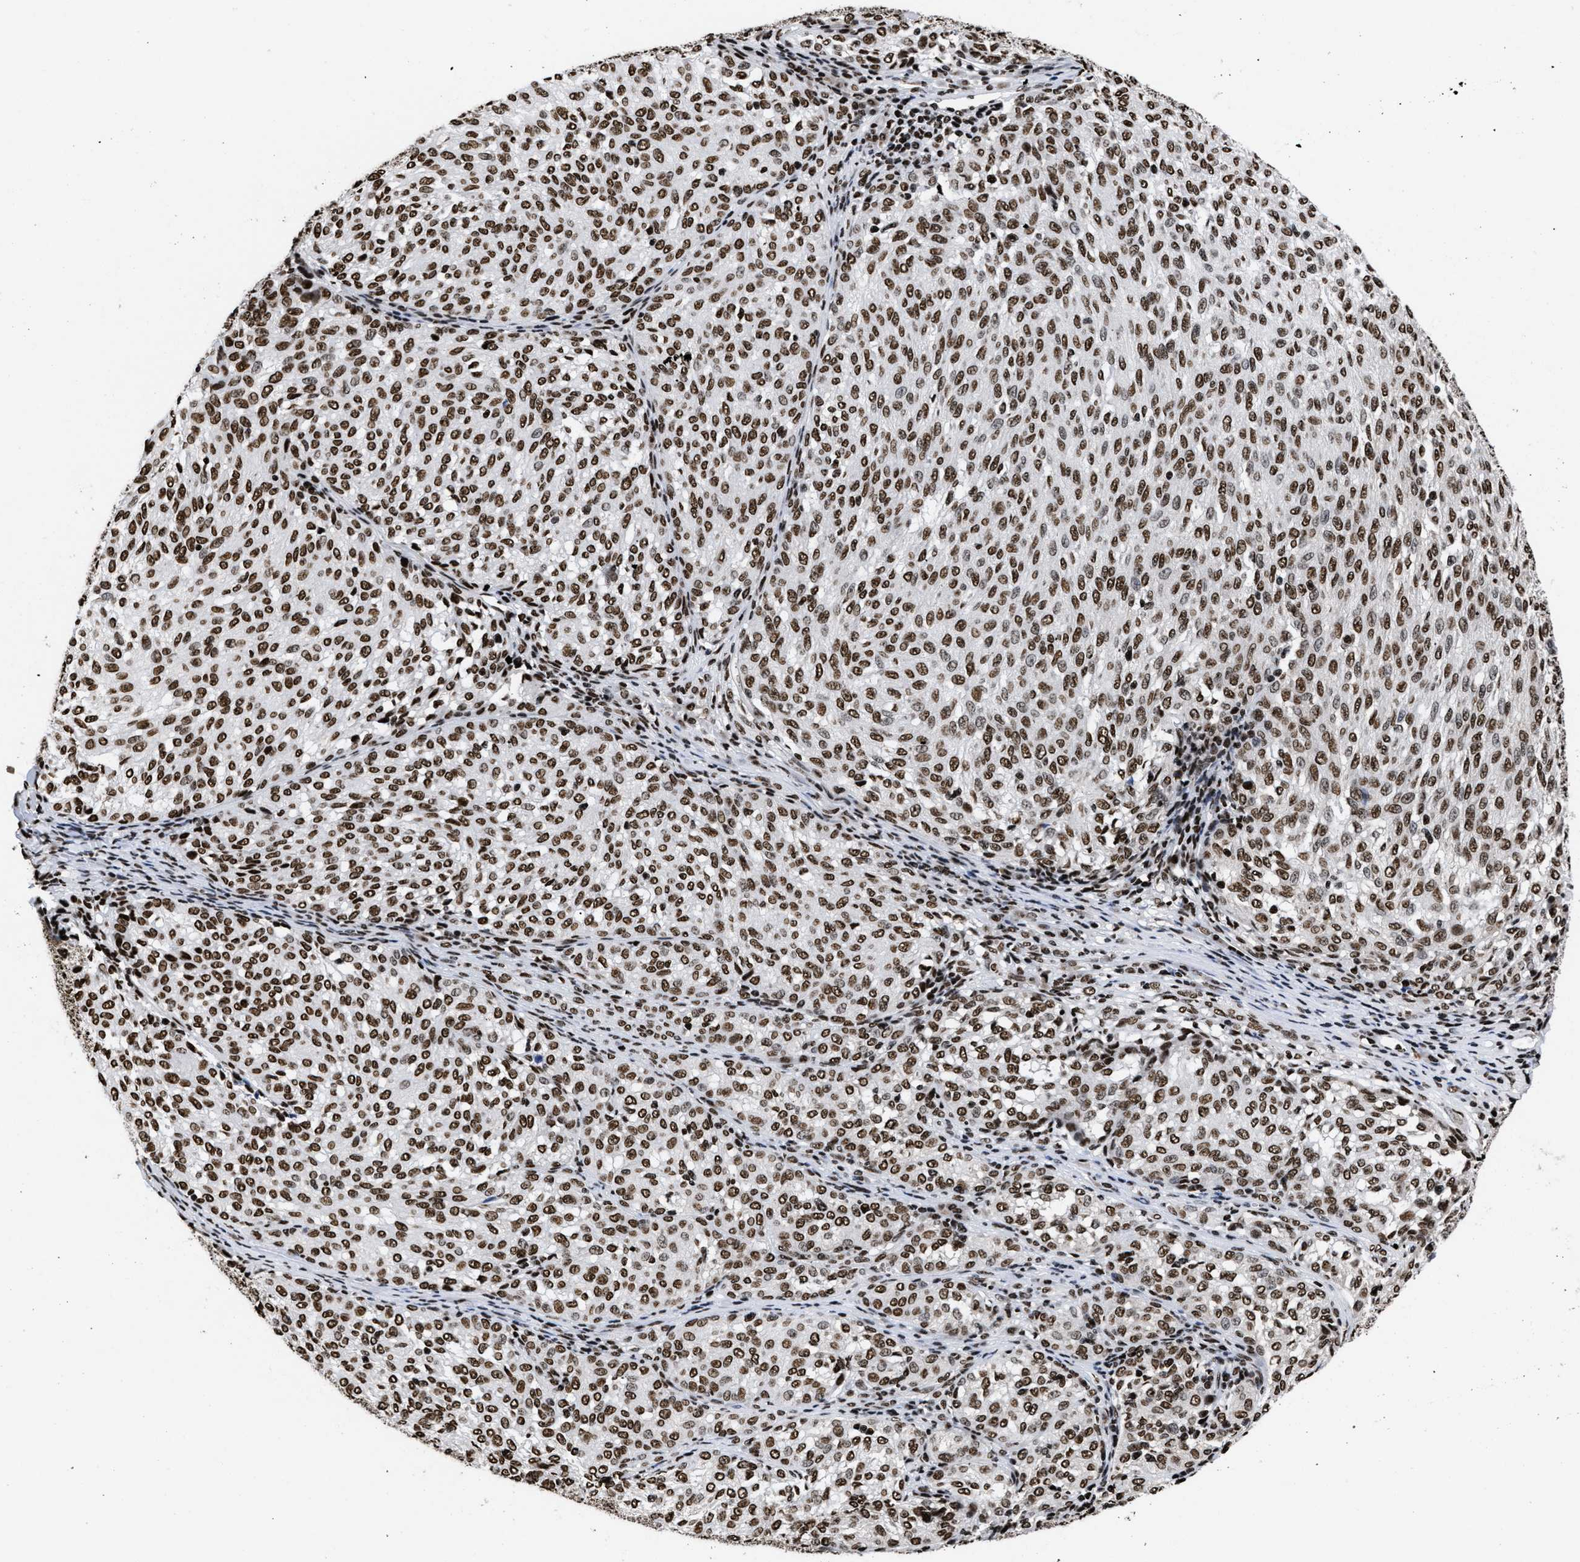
{"staining": {"intensity": "strong", "quantity": ">75%", "location": "nuclear"}, "tissue": "melanoma", "cell_type": "Tumor cells", "image_type": "cancer", "snomed": [{"axis": "morphology", "description": "Malignant melanoma, NOS"}, {"axis": "topography", "description": "Skin"}], "caption": "Protein analysis of melanoma tissue reveals strong nuclear positivity in about >75% of tumor cells.", "gene": "CALHM3", "patient": {"sex": "female", "age": 72}}